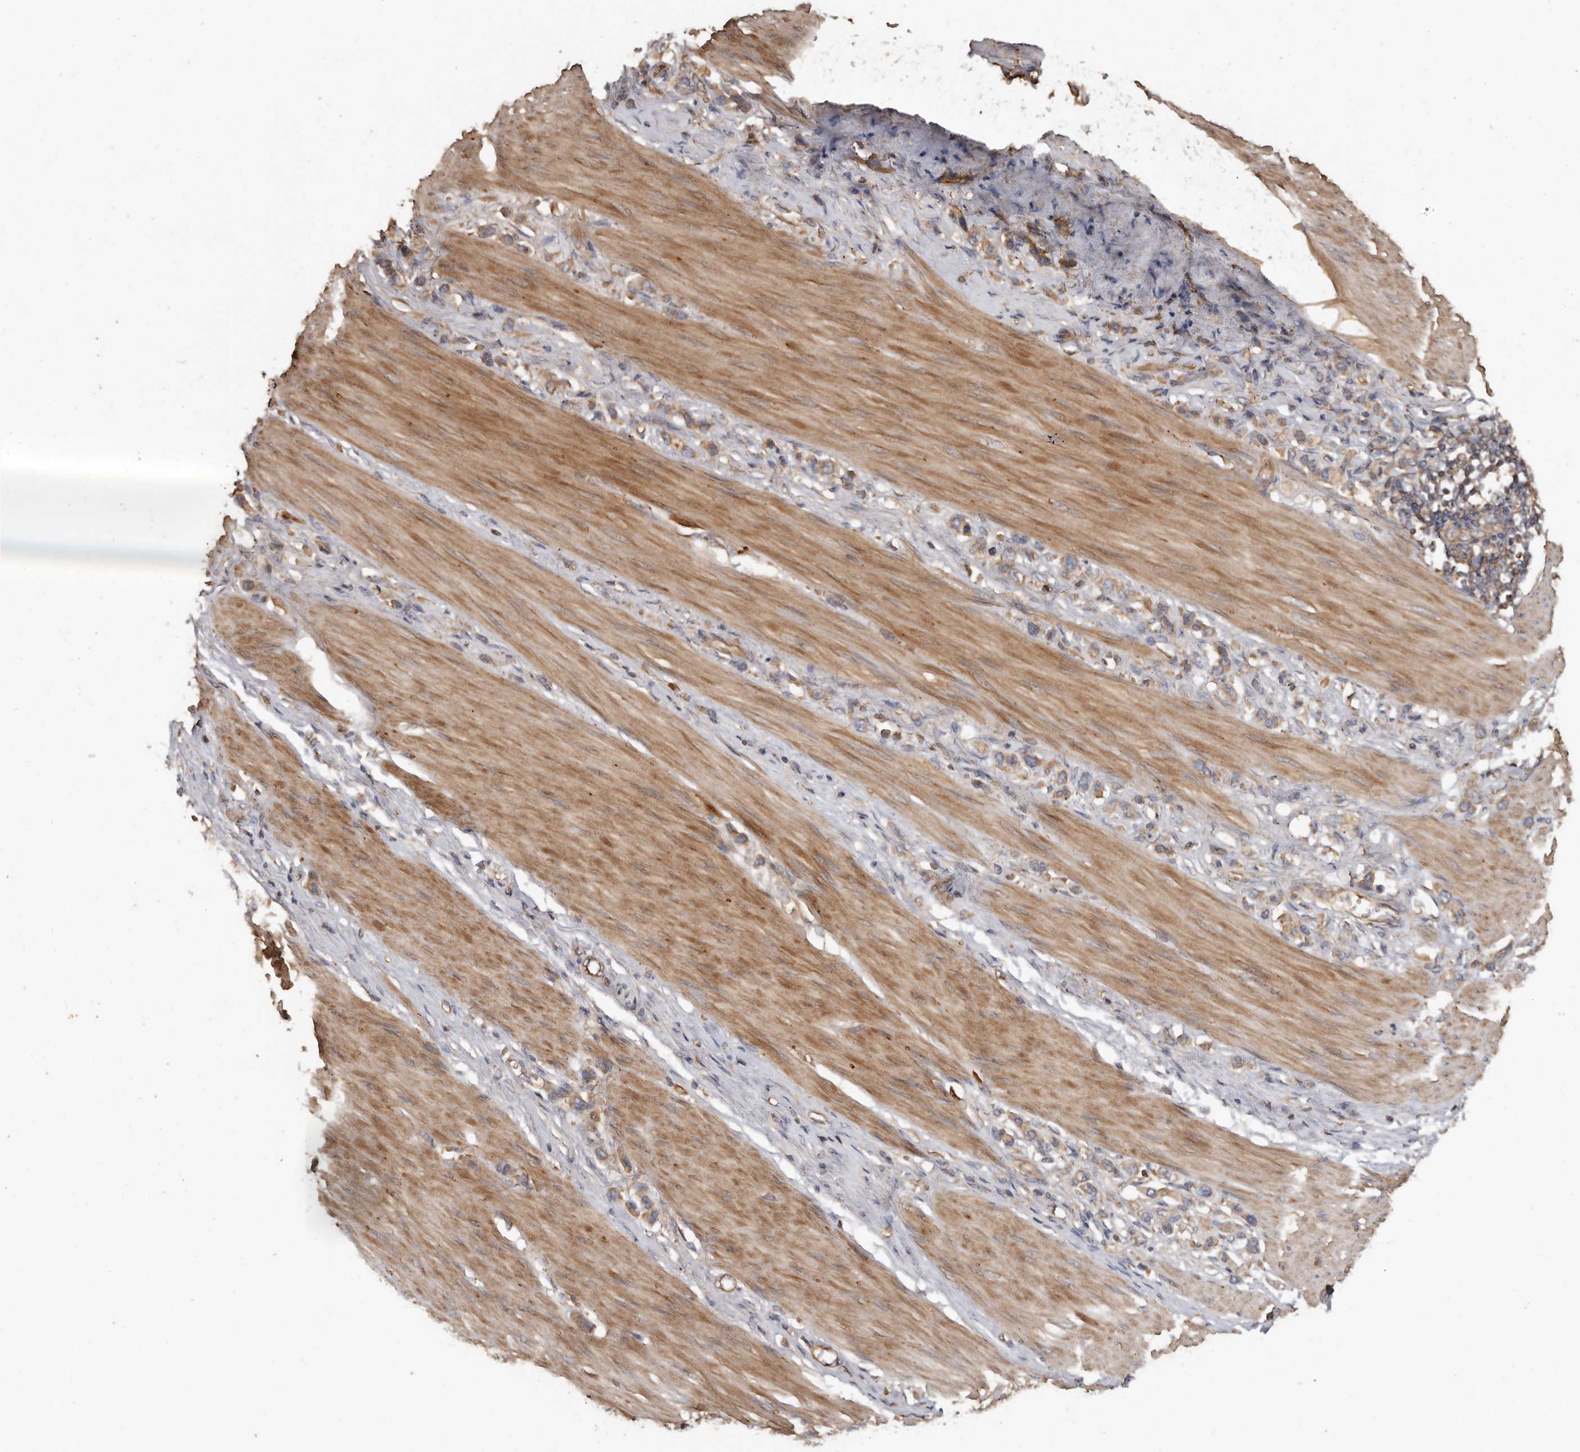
{"staining": {"intensity": "moderate", "quantity": ">75%", "location": "cytoplasmic/membranous"}, "tissue": "stomach cancer", "cell_type": "Tumor cells", "image_type": "cancer", "snomed": [{"axis": "morphology", "description": "Adenocarcinoma, NOS"}, {"axis": "topography", "description": "Stomach"}], "caption": "Tumor cells show medium levels of moderate cytoplasmic/membranous positivity in about >75% of cells in human stomach cancer.", "gene": "FLCN", "patient": {"sex": "female", "age": 65}}